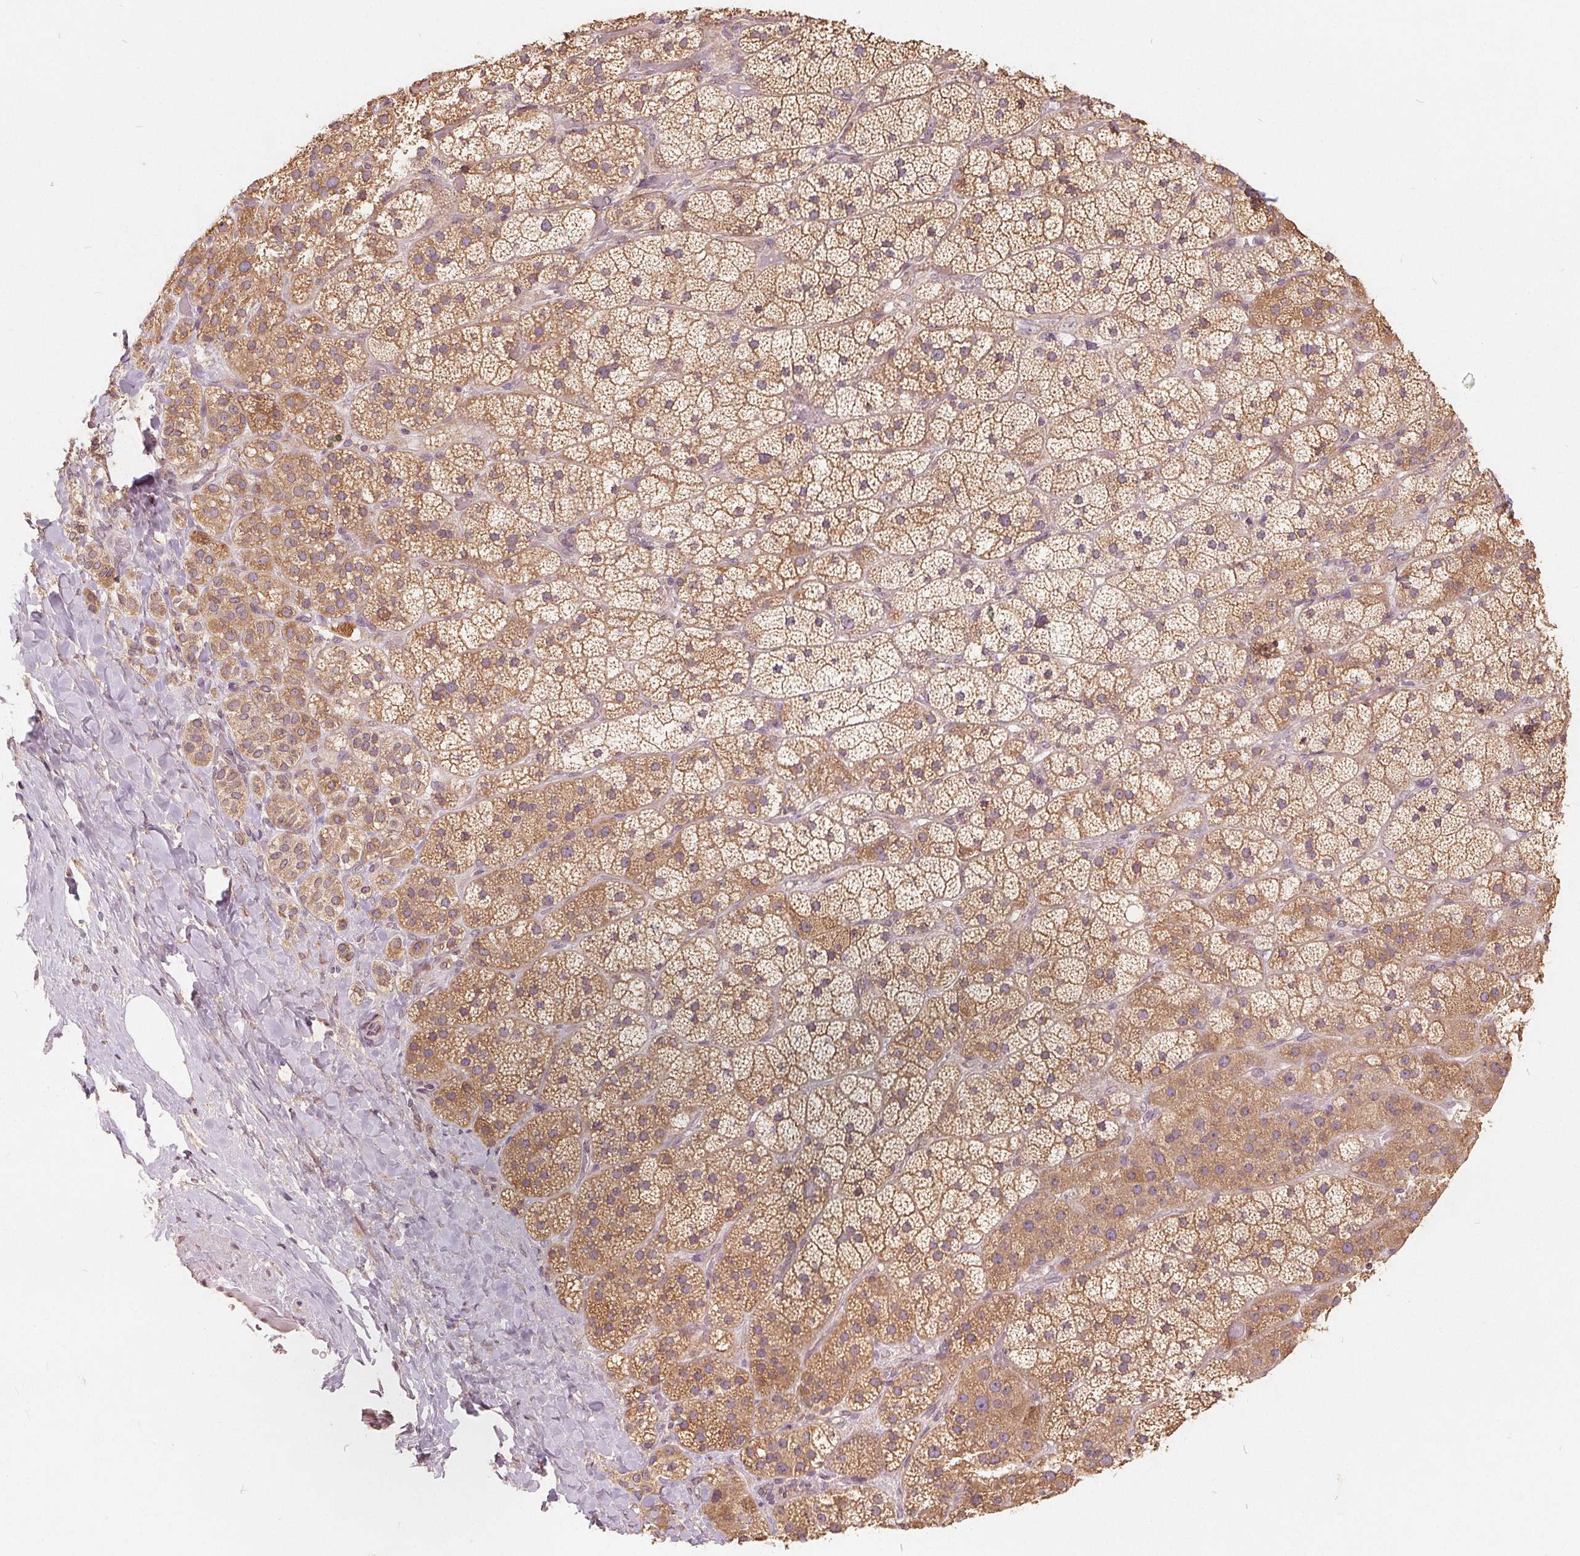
{"staining": {"intensity": "moderate", "quantity": ">75%", "location": "cytoplasmic/membranous"}, "tissue": "adrenal gland", "cell_type": "Glandular cells", "image_type": "normal", "snomed": [{"axis": "morphology", "description": "Normal tissue, NOS"}, {"axis": "topography", "description": "Adrenal gland"}], "caption": "The photomicrograph demonstrates immunohistochemical staining of unremarkable adrenal gland. There is moderate cytoplasmic/membranous positivity is appreciated in about >75% of glandular cells.", "gene": "CDIPT", "patient": {"sex": "male", "age": 57}}